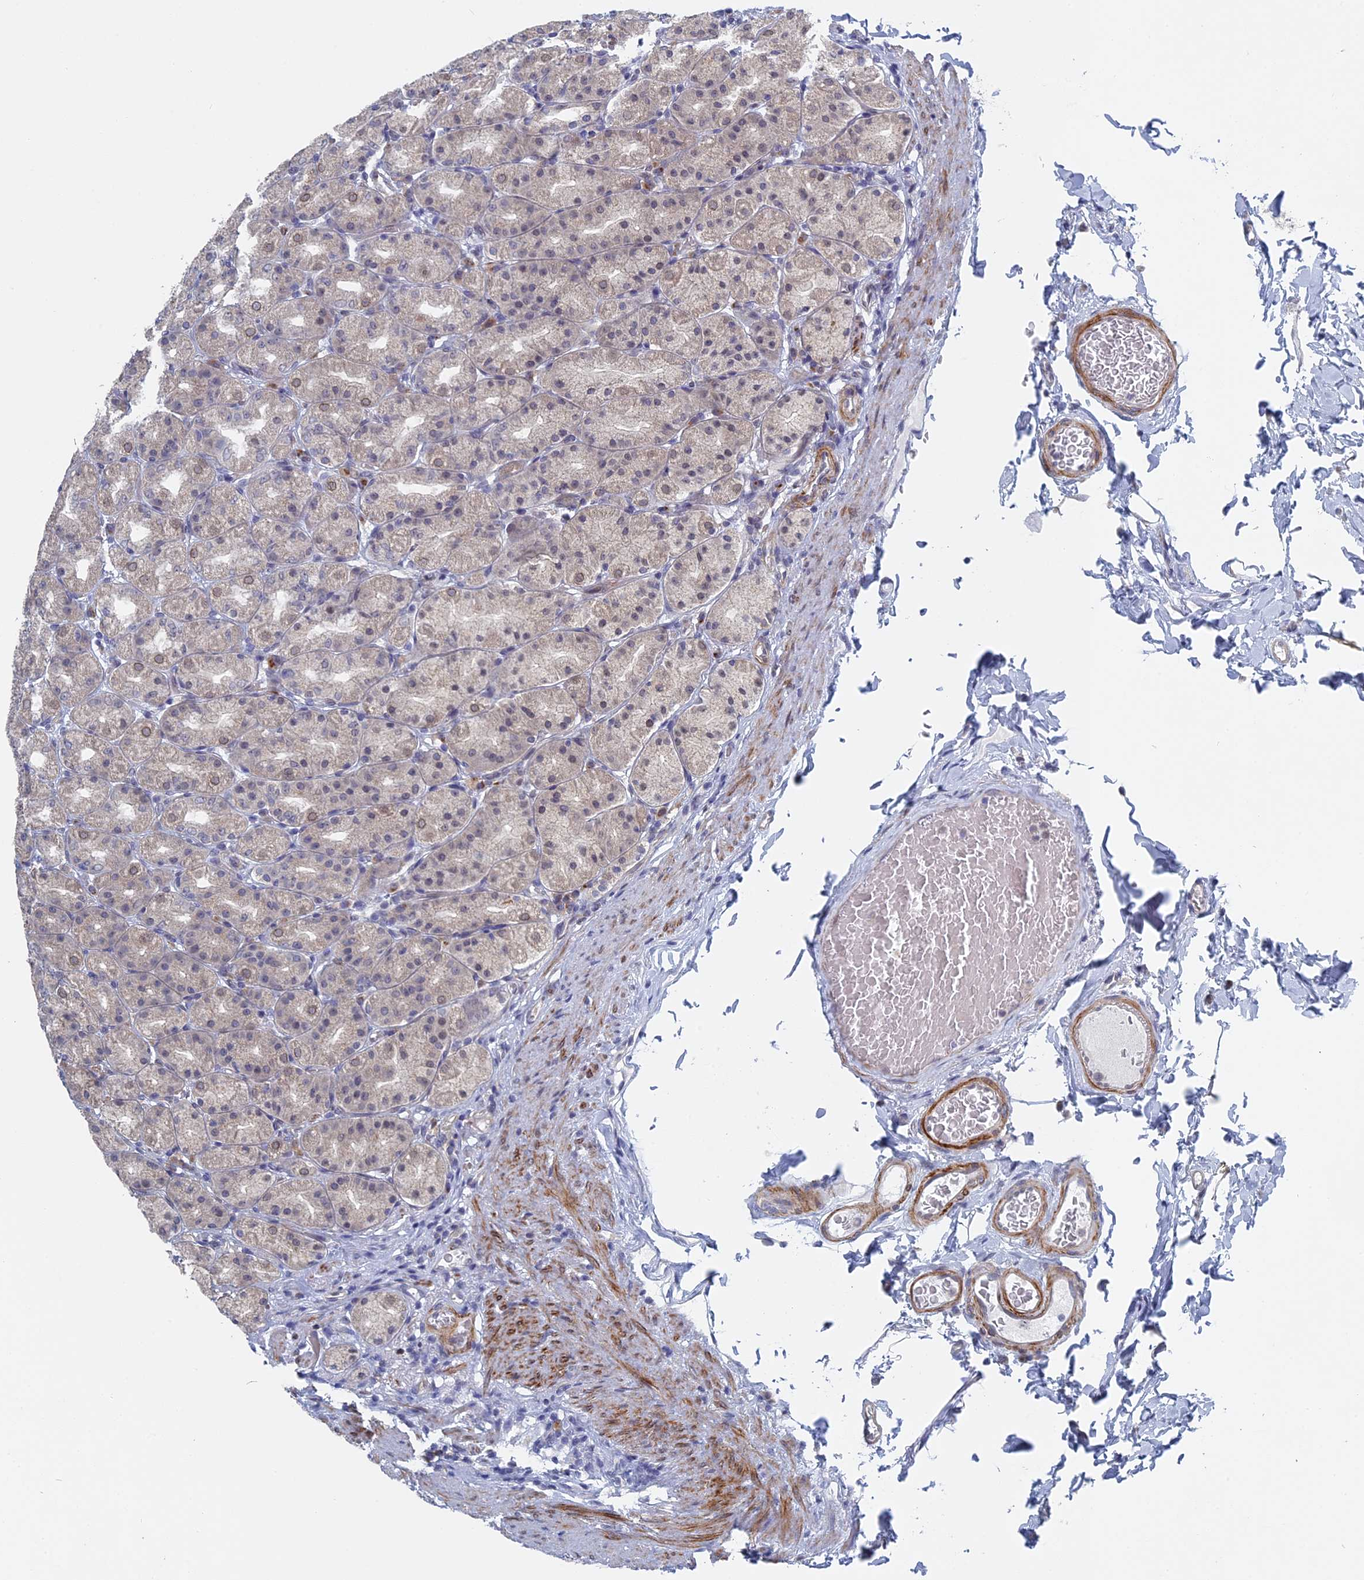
{"staining": {"intensity": "moderate", "quantity": "<25%", "location": "cytoplasmic/membranous"}, "tissue": "stomach", "cell_type": "Glandular cells", "image_type": "normal", "snomed": [{"axis": "morphology", "description": "Normal tissue, NOS"}, {"axis": "topography", "description": "Stomach, upper"}], "caption": "High-magnification brightfield microscopy of benign stomach stained with DAB (brown) and counterstained with hematoxylin (blue). glandular cells exhibit moderate cytoplasmic/membranous positivity is seen in about<25% of cells.", "gene": "MTRF1", "patient": {"sex": "male", "age": 68}}